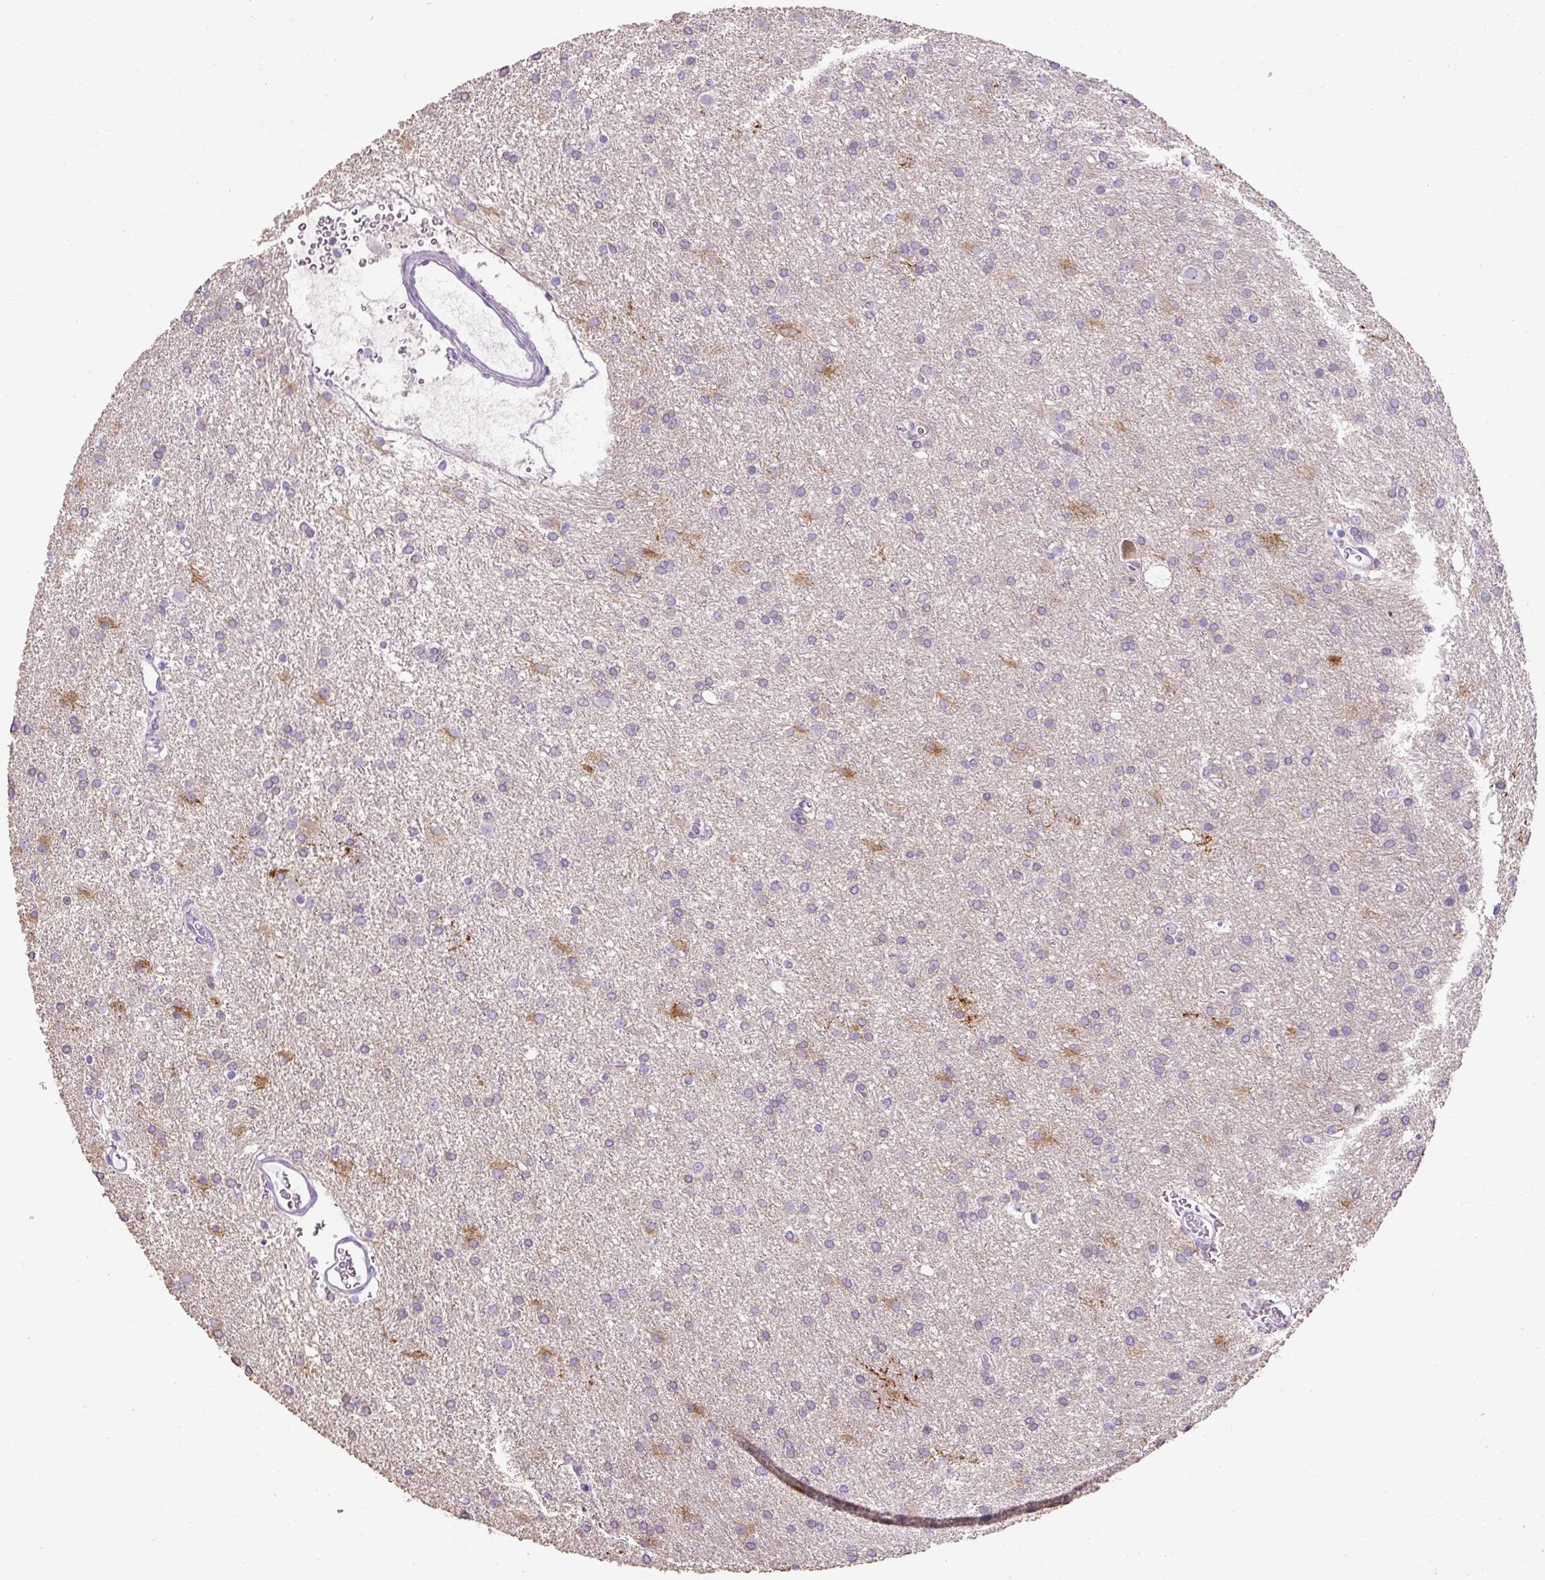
{"staining": {"intensity": "negative", "quantity": "none", "location": "none"}, "tissue": "glioma", "cell_type": "Tumor cells", "image_type": "cancer", "snomed": [{"axis": "morphology", "description": "Glioma, malignant, High grade"}, {"axis": "topography", "description": "Brain"}], "caption": "This is an immunohistochemistry (IHC) histopathology image of glioma. There is no staining in tumor cells.", "gene": "C2CD4C", "patient": {"sex": "female", "age": 50}}